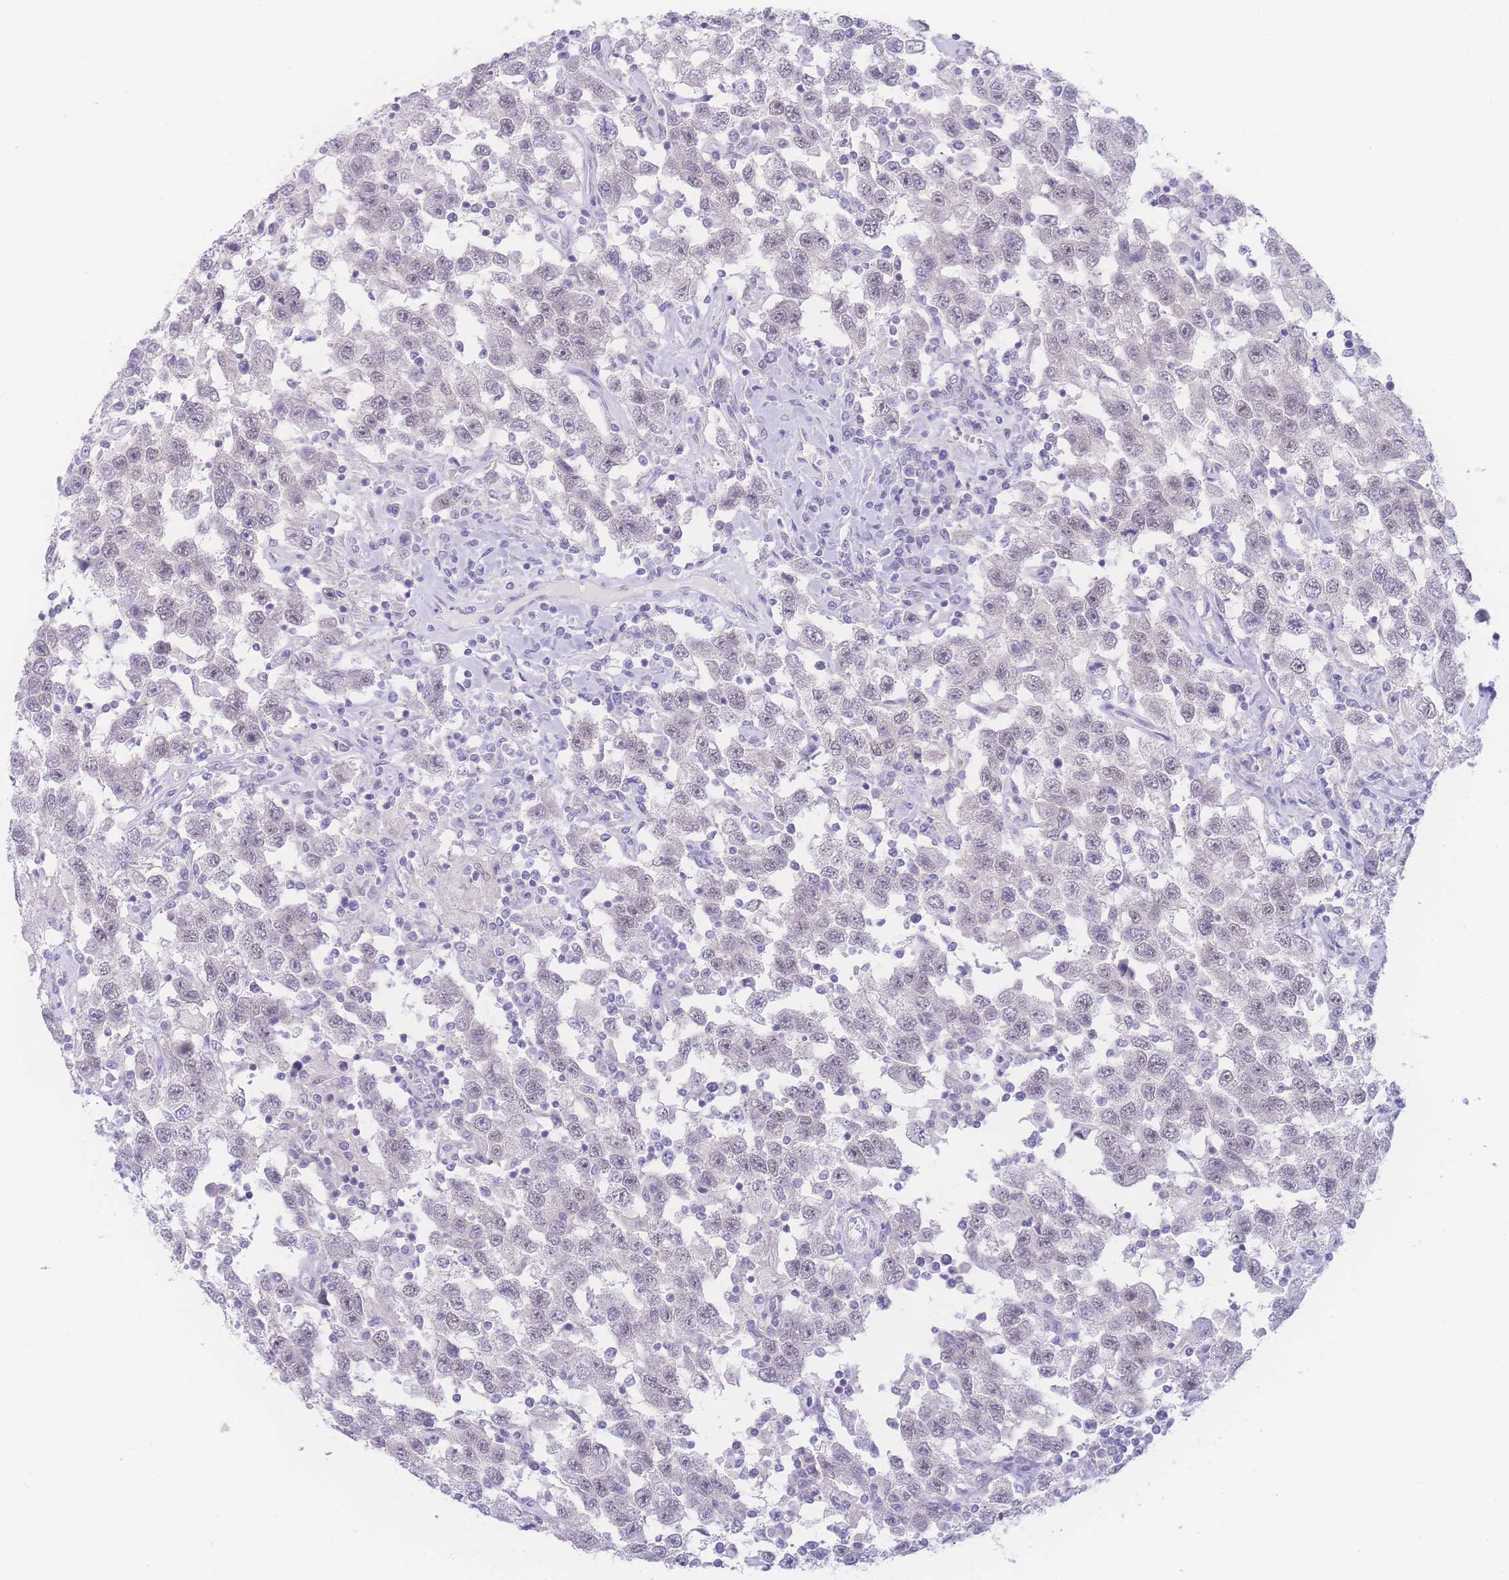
{"staining": {"intensity": "negative", "quantity": "none", "location": "none"}, "tissue": "testis cancer", "cell_type": "Tumor cells", "image_type": "cancer", "snomed": [{"axis": "morphology", "description": "Seminoma, NOS"}, {"axis": "topography", "description": "Testis"}], "caption": "Immunohistochemistry (IHC) photomicrograph of human seminoma (testis) stained for a protein (brown), which reveals no staining in tumor cells.", "gene": "PRSS22", "patient": {"sex": "male", "age": 41}}